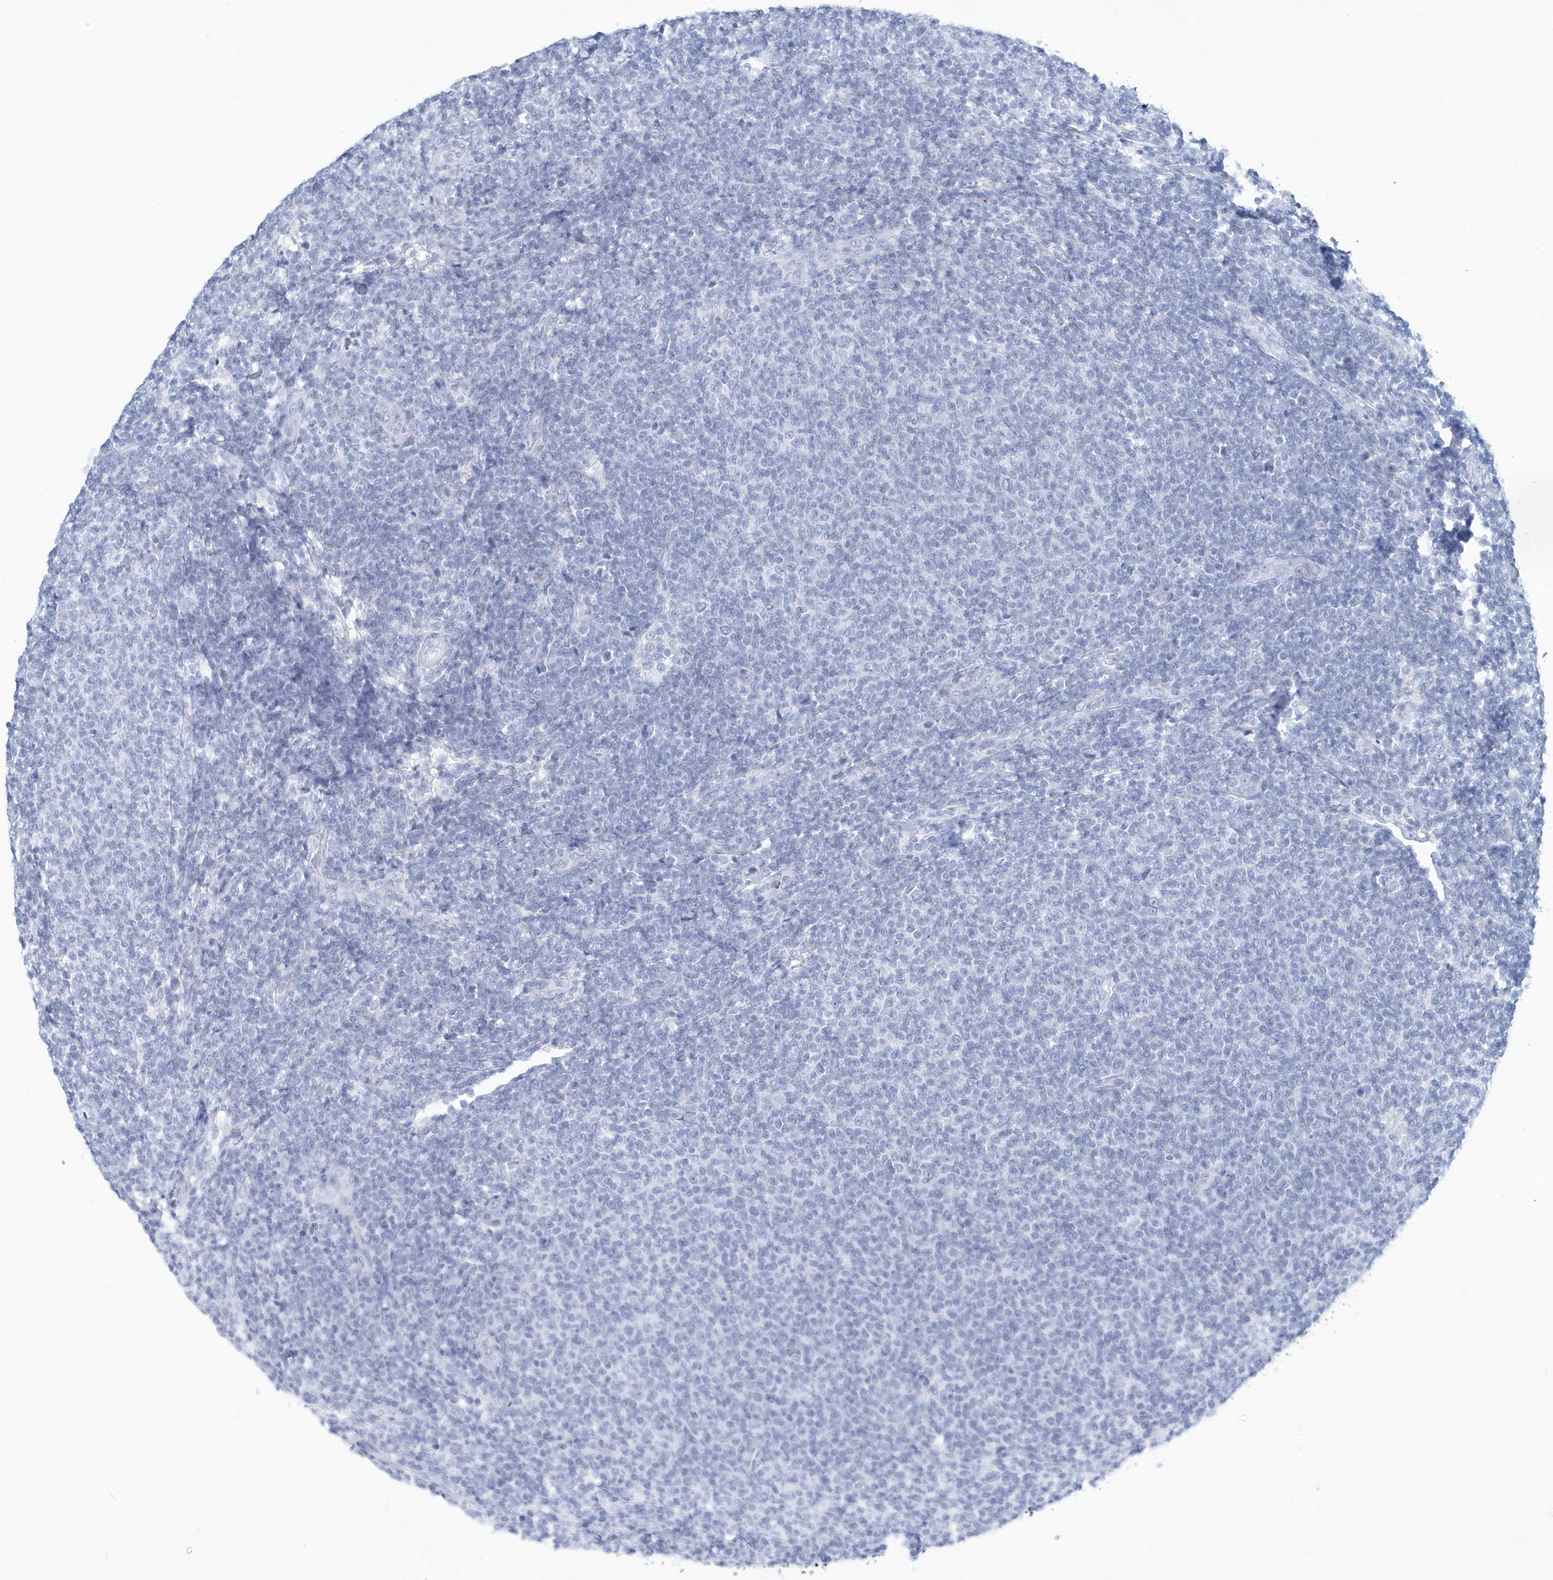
{"staining": {"intensity": "negative", "quantity": "none", "location": "none"}, "tissue": "lymphoma", "cell_type": "Tumor cells", "image_type": "cancer", "snomed": [{"axis": "morphology", "description": "Malignant lymphoma, non-Hodgkin's type, Low grade"}, {"axis": "topography", "description": "Lymph node"}], "caption": "Immunohistochemistry image of neoplastic tissue: human malignant lymphoma, non-Hodgkin's type (low-grade) stained with DAB demonstrates no significant protein staining in tumor cells.", "gene": "PTPRO", "patient": {"sex": "male", "age": 66}}